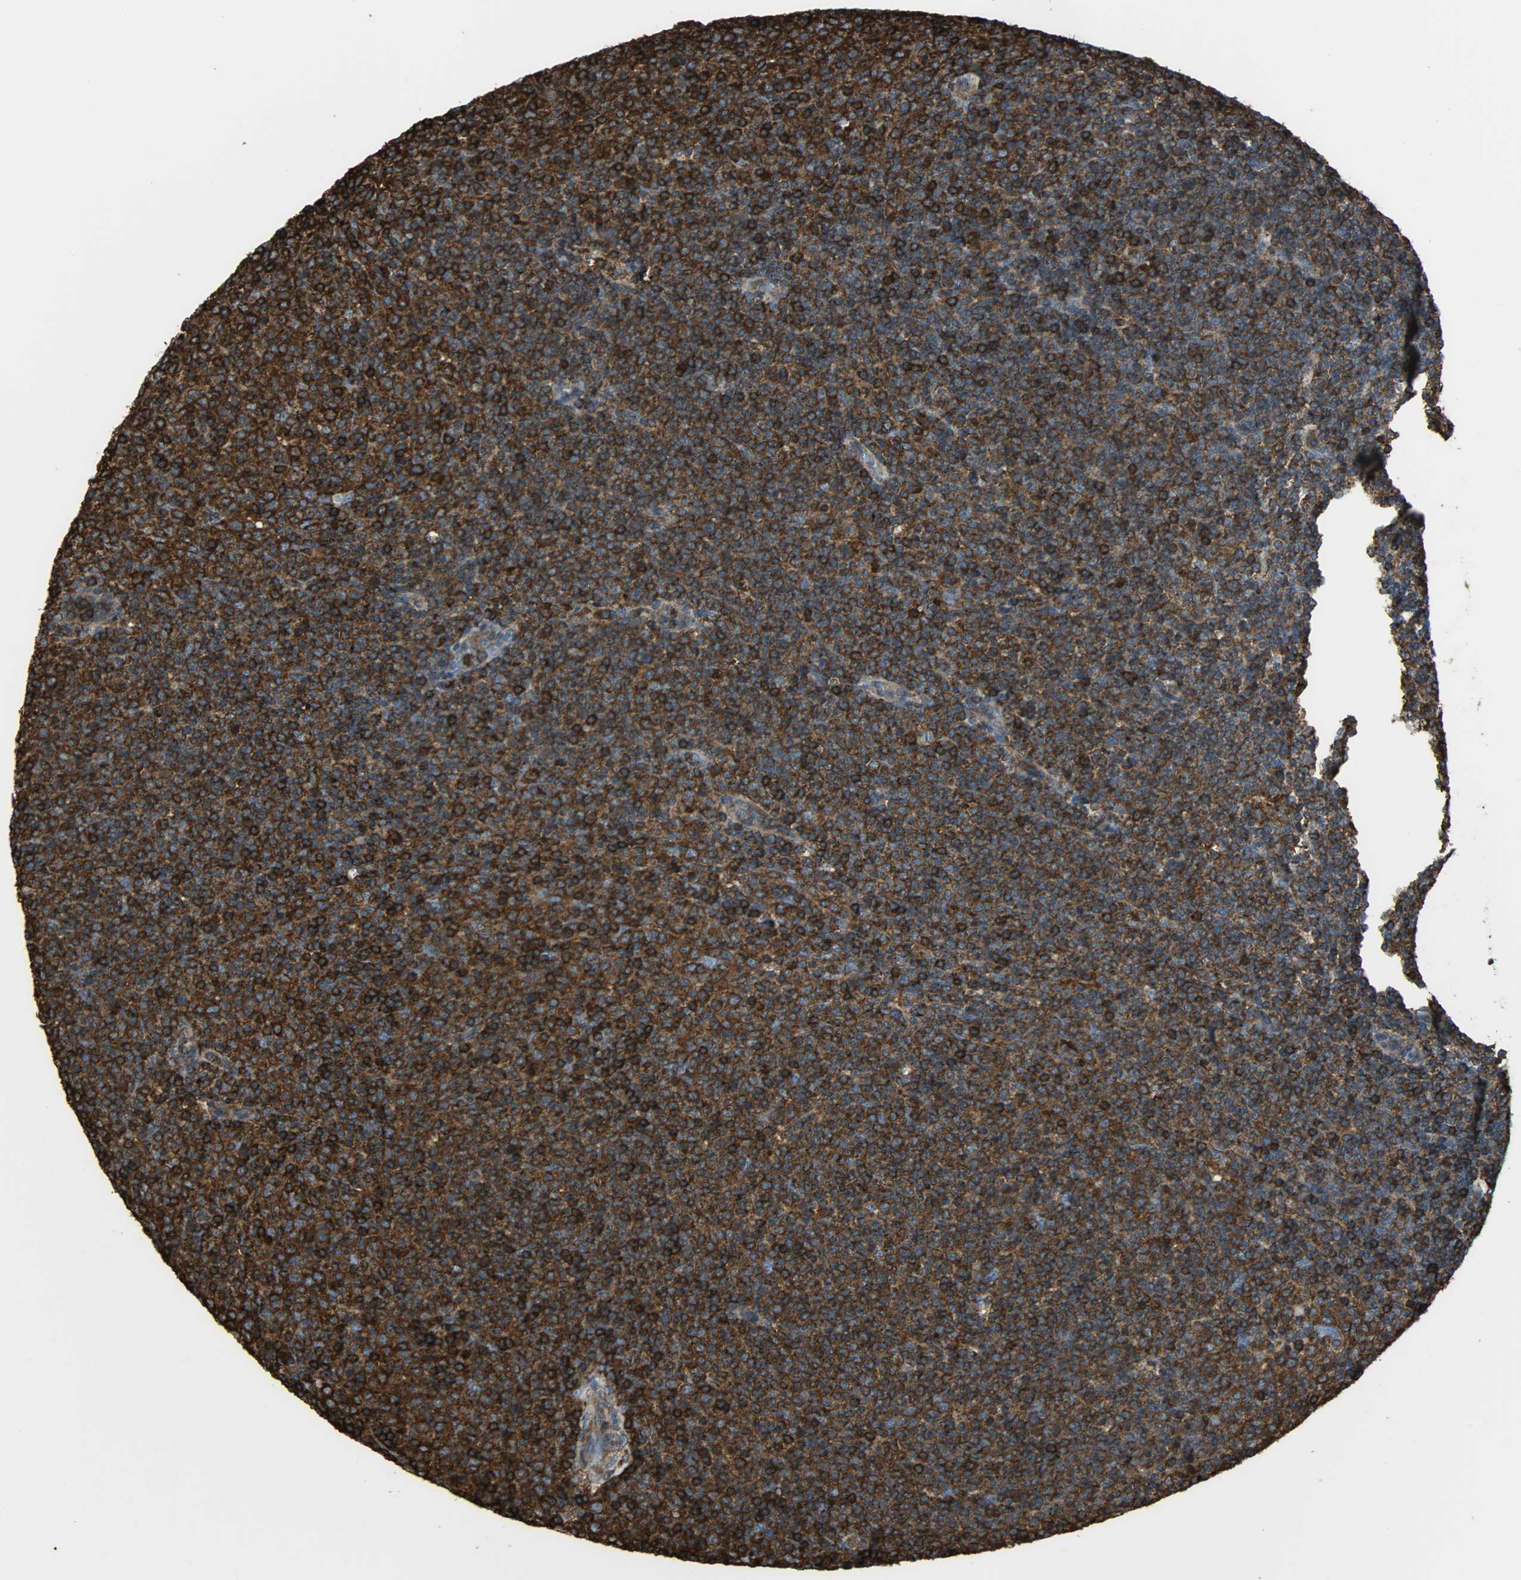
{"staining": {"intensity": "strong", "quantity": ">75%", "location": "cytoplasmic/membranous"}, "tissue": "lymphoma", "cell_type": "Tumor cells", "image_type": "cancer", "snomed": [{"axis": "morphology", "description": "Malignant lymphoma, non-Hodgkin's type, Low grade"}, {"axis": "topography", "description": "Lymph node"}], "caption": "IHC staining of lymphoma, which shows high levels of strong cytoplasmic/membranous staining in about >75% of tumor cells indicating strong cytoplasmic/membranous protein staining. The staining was performed using DAB (brown) for protein detection and nuclei were counterstained in hematoxylin (blue).", "gene": "VASP", "patient": {"sex": "male", "age": 70}}